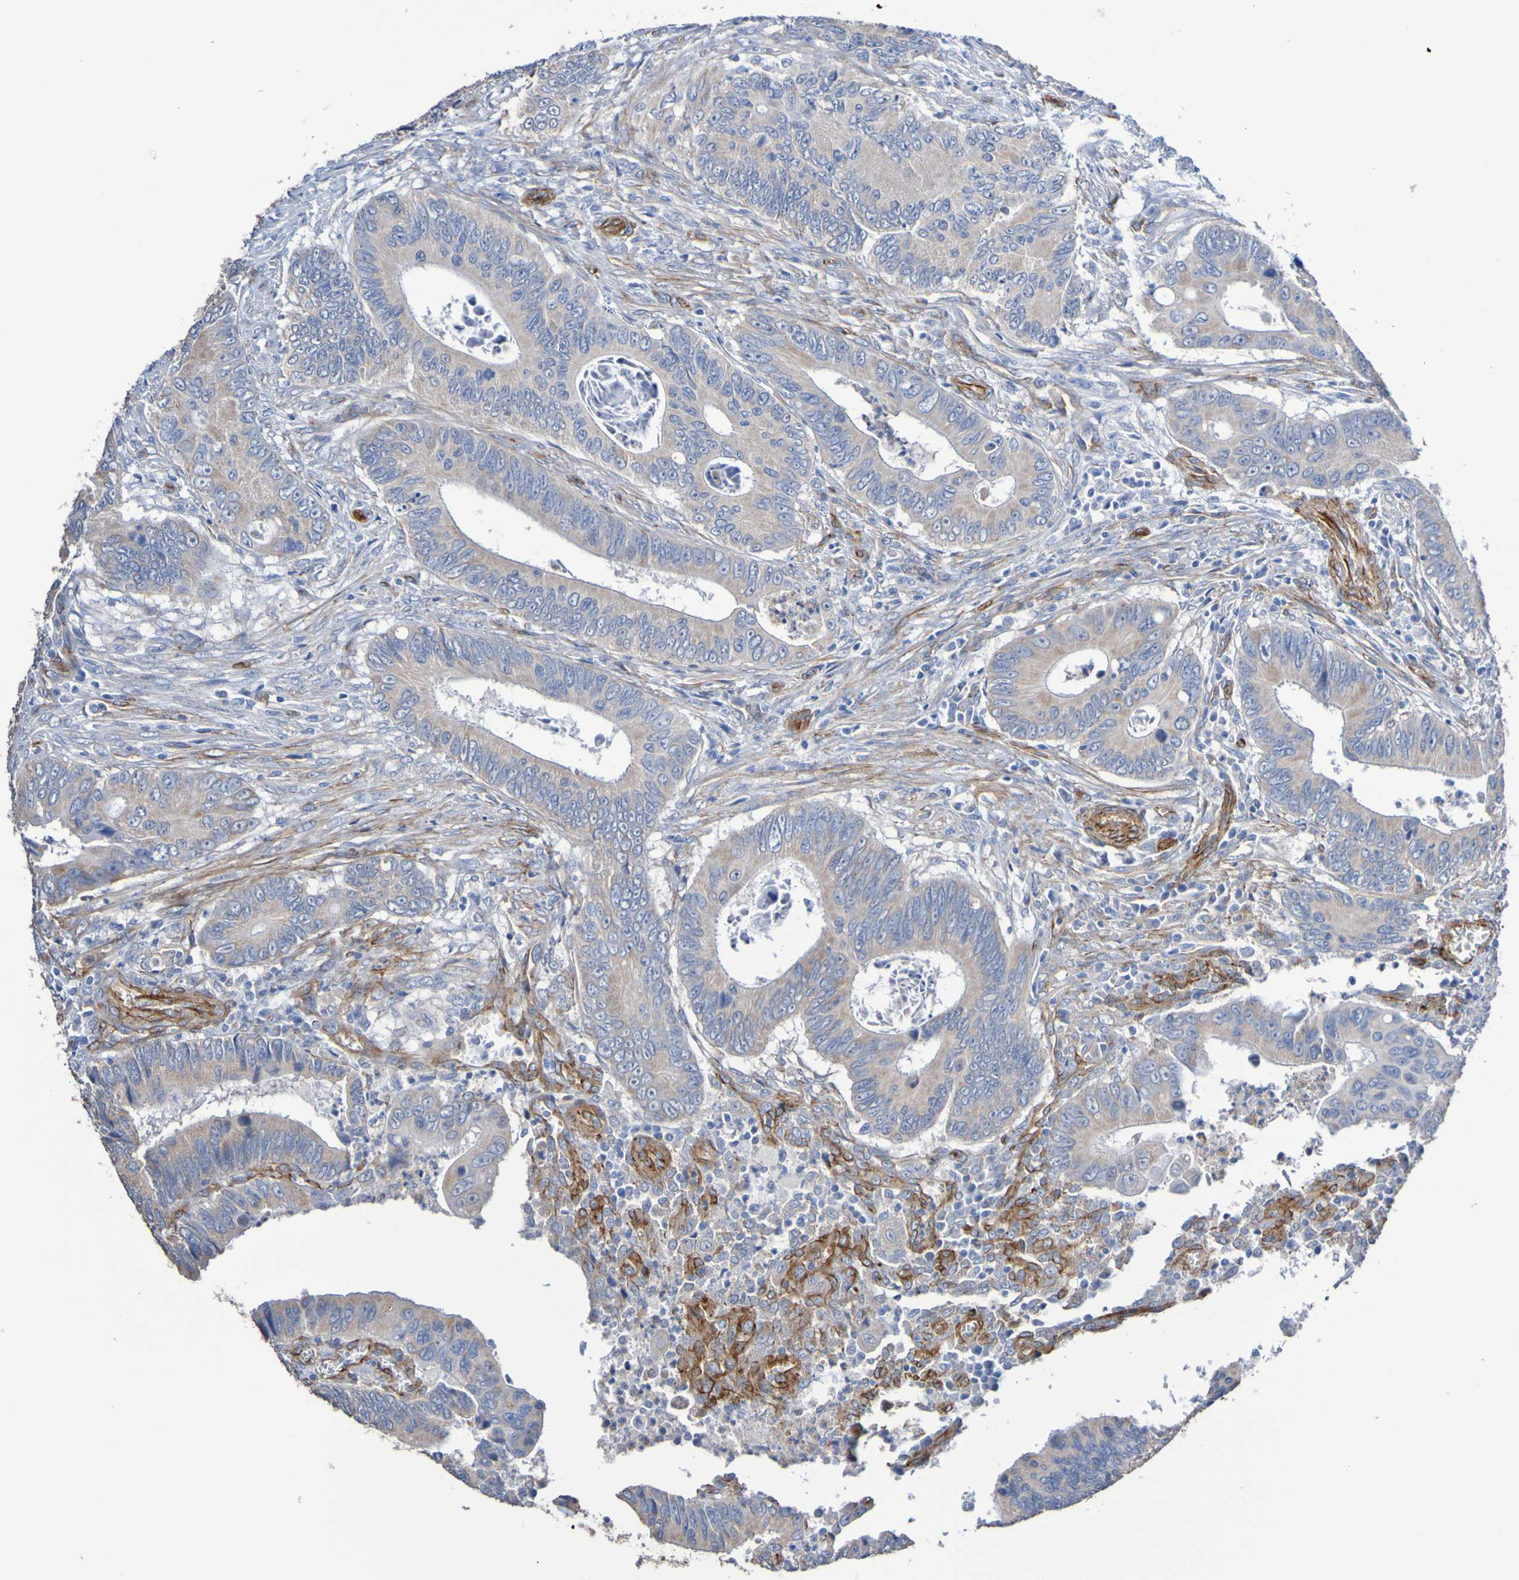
{"staining": {"intensity": "weak", "quantity": ">75%", "location": "cytoplasmic/membranous"}, "tissue": "colorectal cancer", "cell_type": "Tumor cells", "image_type": "cancer", "snomed": [{"axis": "morphology", "description": "Inflammation, NOS"}, {"axis": "morphology", "description": "Adenocarcinoma, NOS"}, {"axis": "topography", "description": "Colon"}], "caption": "About >75% of tumor cells in human colorectal cancer exhibit weak cytoplasmic/membranous protein positivity as visualized by brown immunohistochemical staining.", "gene": "ELMOD3", "patient": {"sex": "male", "age": 72}}